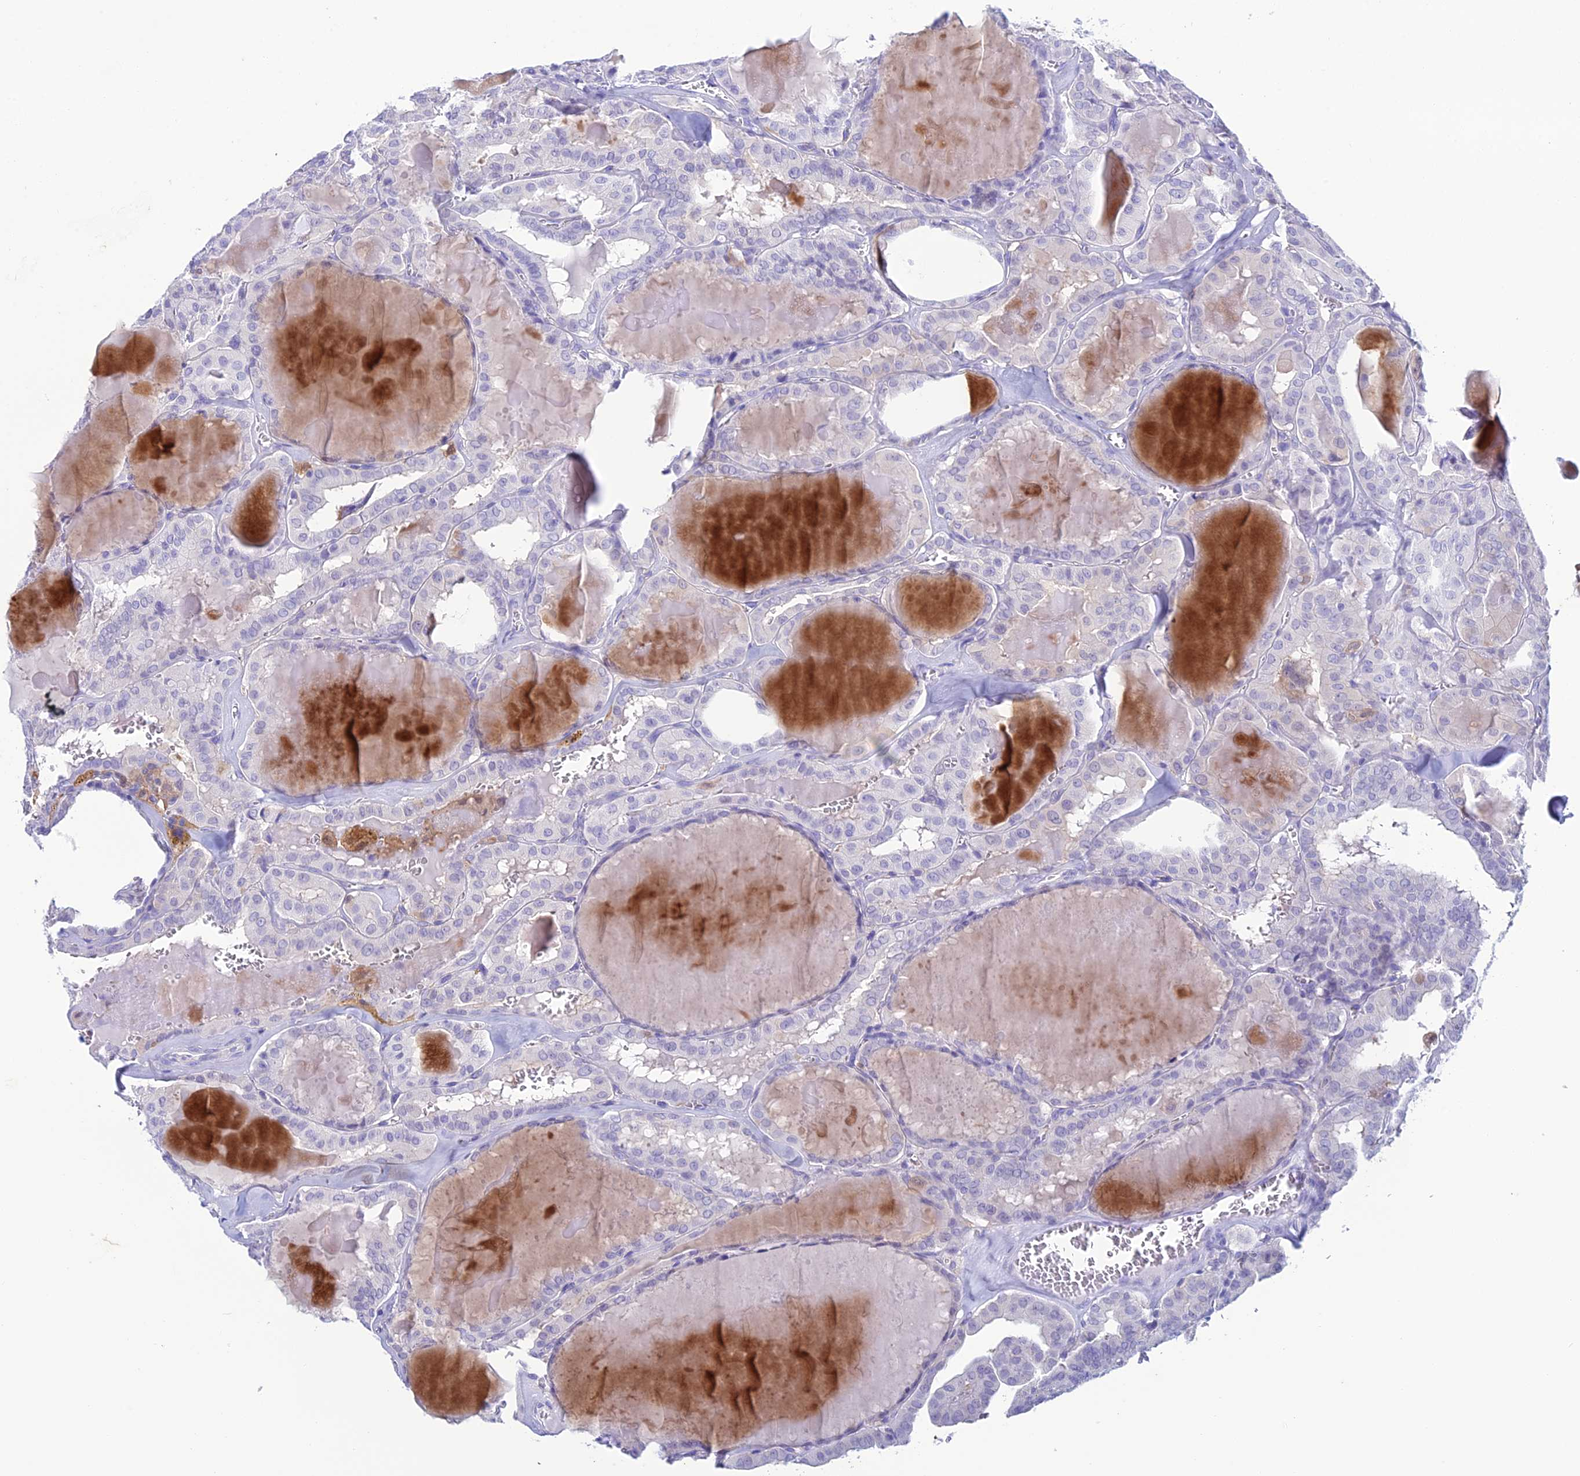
{"staining": {"intensity": "negative", "quantity": "none", "location": "none"}, "tissue": "thyroid cancer", "cell_type": "Tumor cells", "image_type": "cancer", "snomed": [{"axis": "morphology", "description": "Papillary adenocarcinoma, NOS"}, {"axis": "topography", "description": "Thyroid gland"}], "caption": "A micrograph of human thyroid cancer (papillary adenocarcinoma) is negative for staining in tumor cells. (DAB immunohistochemistry visualized using brightfield microscopy, high magnification).", "gene": "KCNK17", "patient": {"sex": "male", "age": 52}}